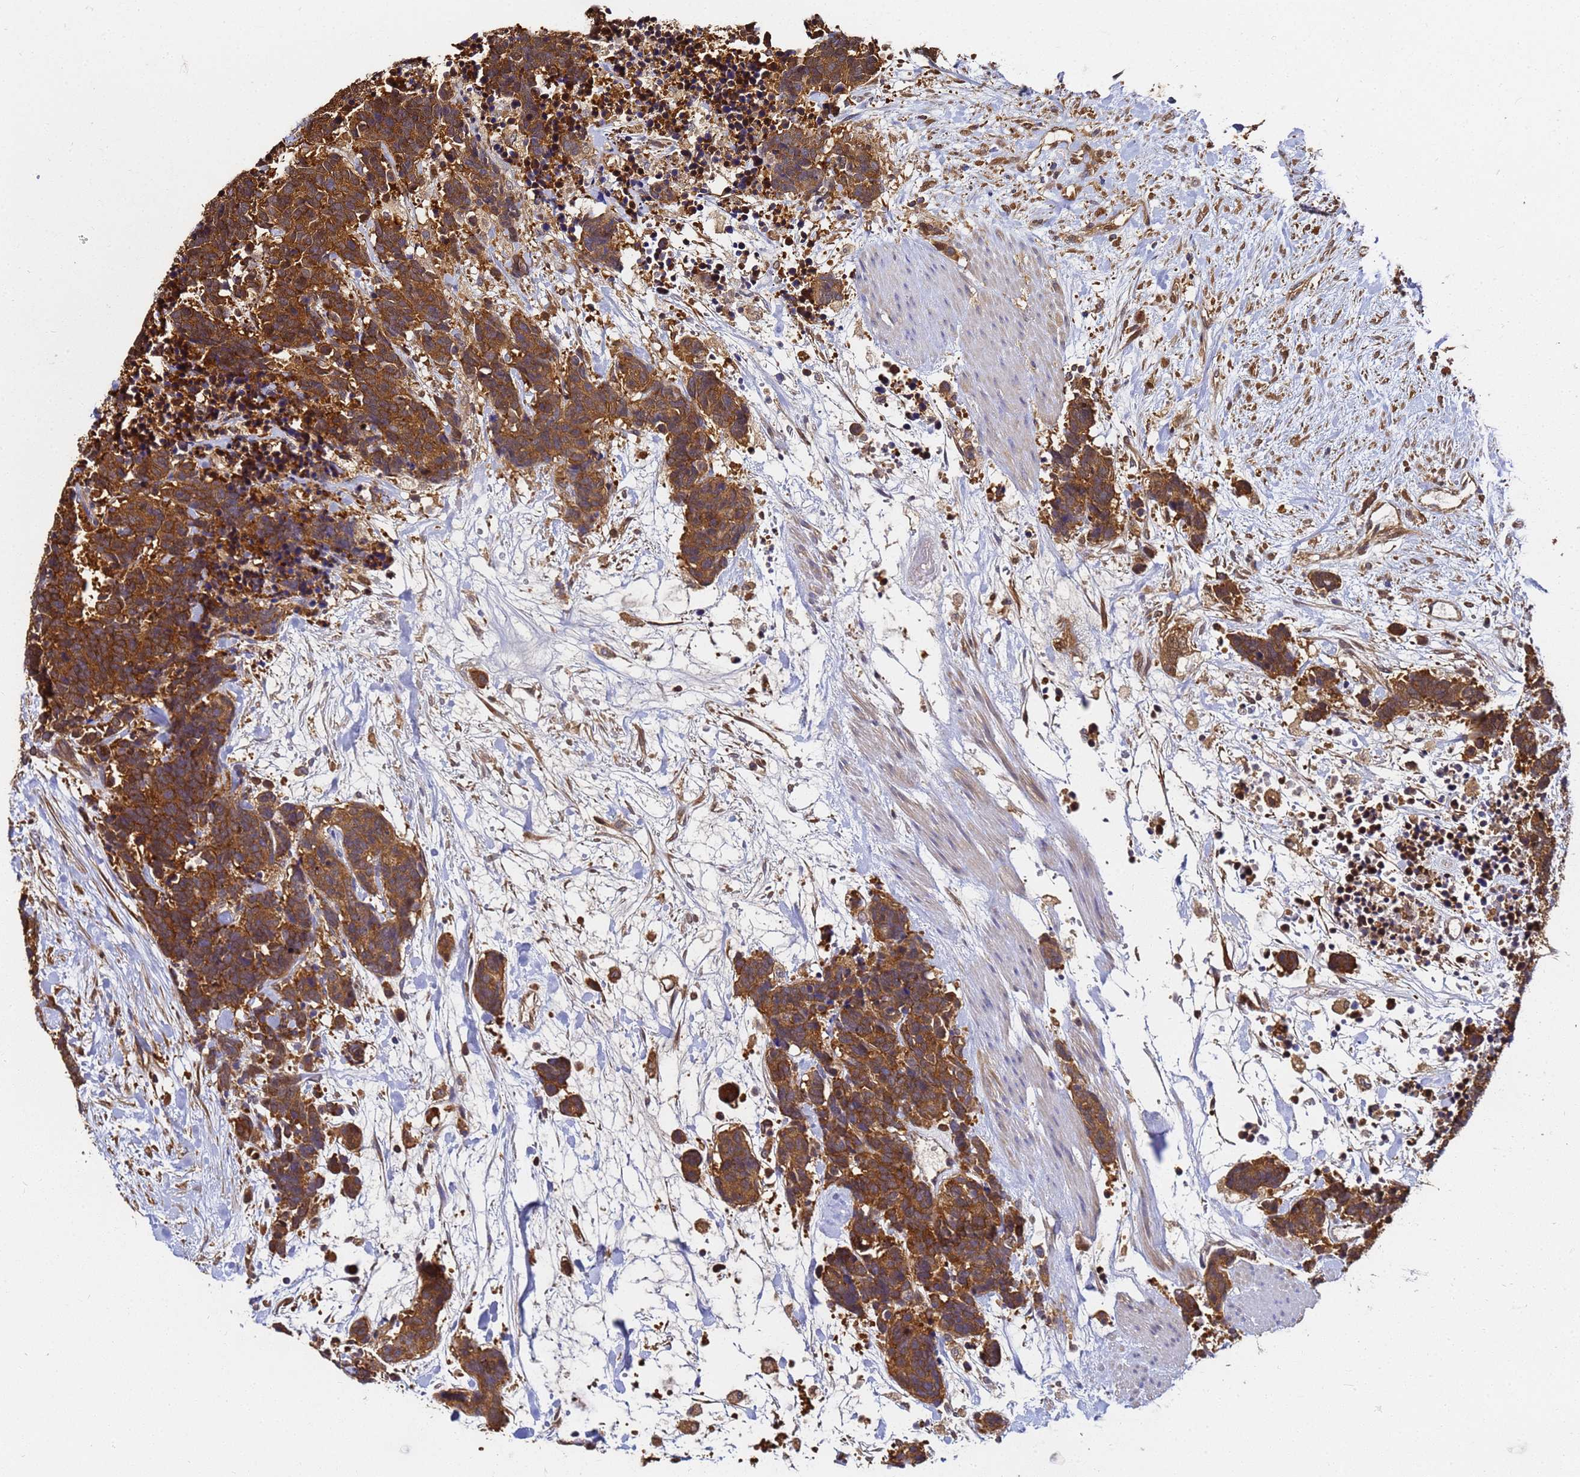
{"staining": {"intensity": "strong", "quantity": ">75%", "location": "cytoplasmic/membranous"}, "tissue": "carcinoid", "cell_type": "Tumor cells", "image_type": "cancer", "snomed": [{"axis": "morphology", "description": "Carcinoma, NOS"}, {"axis": "morphology", "description": "Carcinoid, malignant, NOS"}, {"axis": "topography", "description": "Prostate"}], "caption": "This micrograph exhibits carcinoid stained with immunohistochemistry (IHC) to label a protein in brown. The cytoplasmic/membranous of tumor cells show strong positivity for the protein. Nuclei are counter-stained blue.", "gene": "NME1-NME2", "patient": {"sex": "male", "age": 57}}